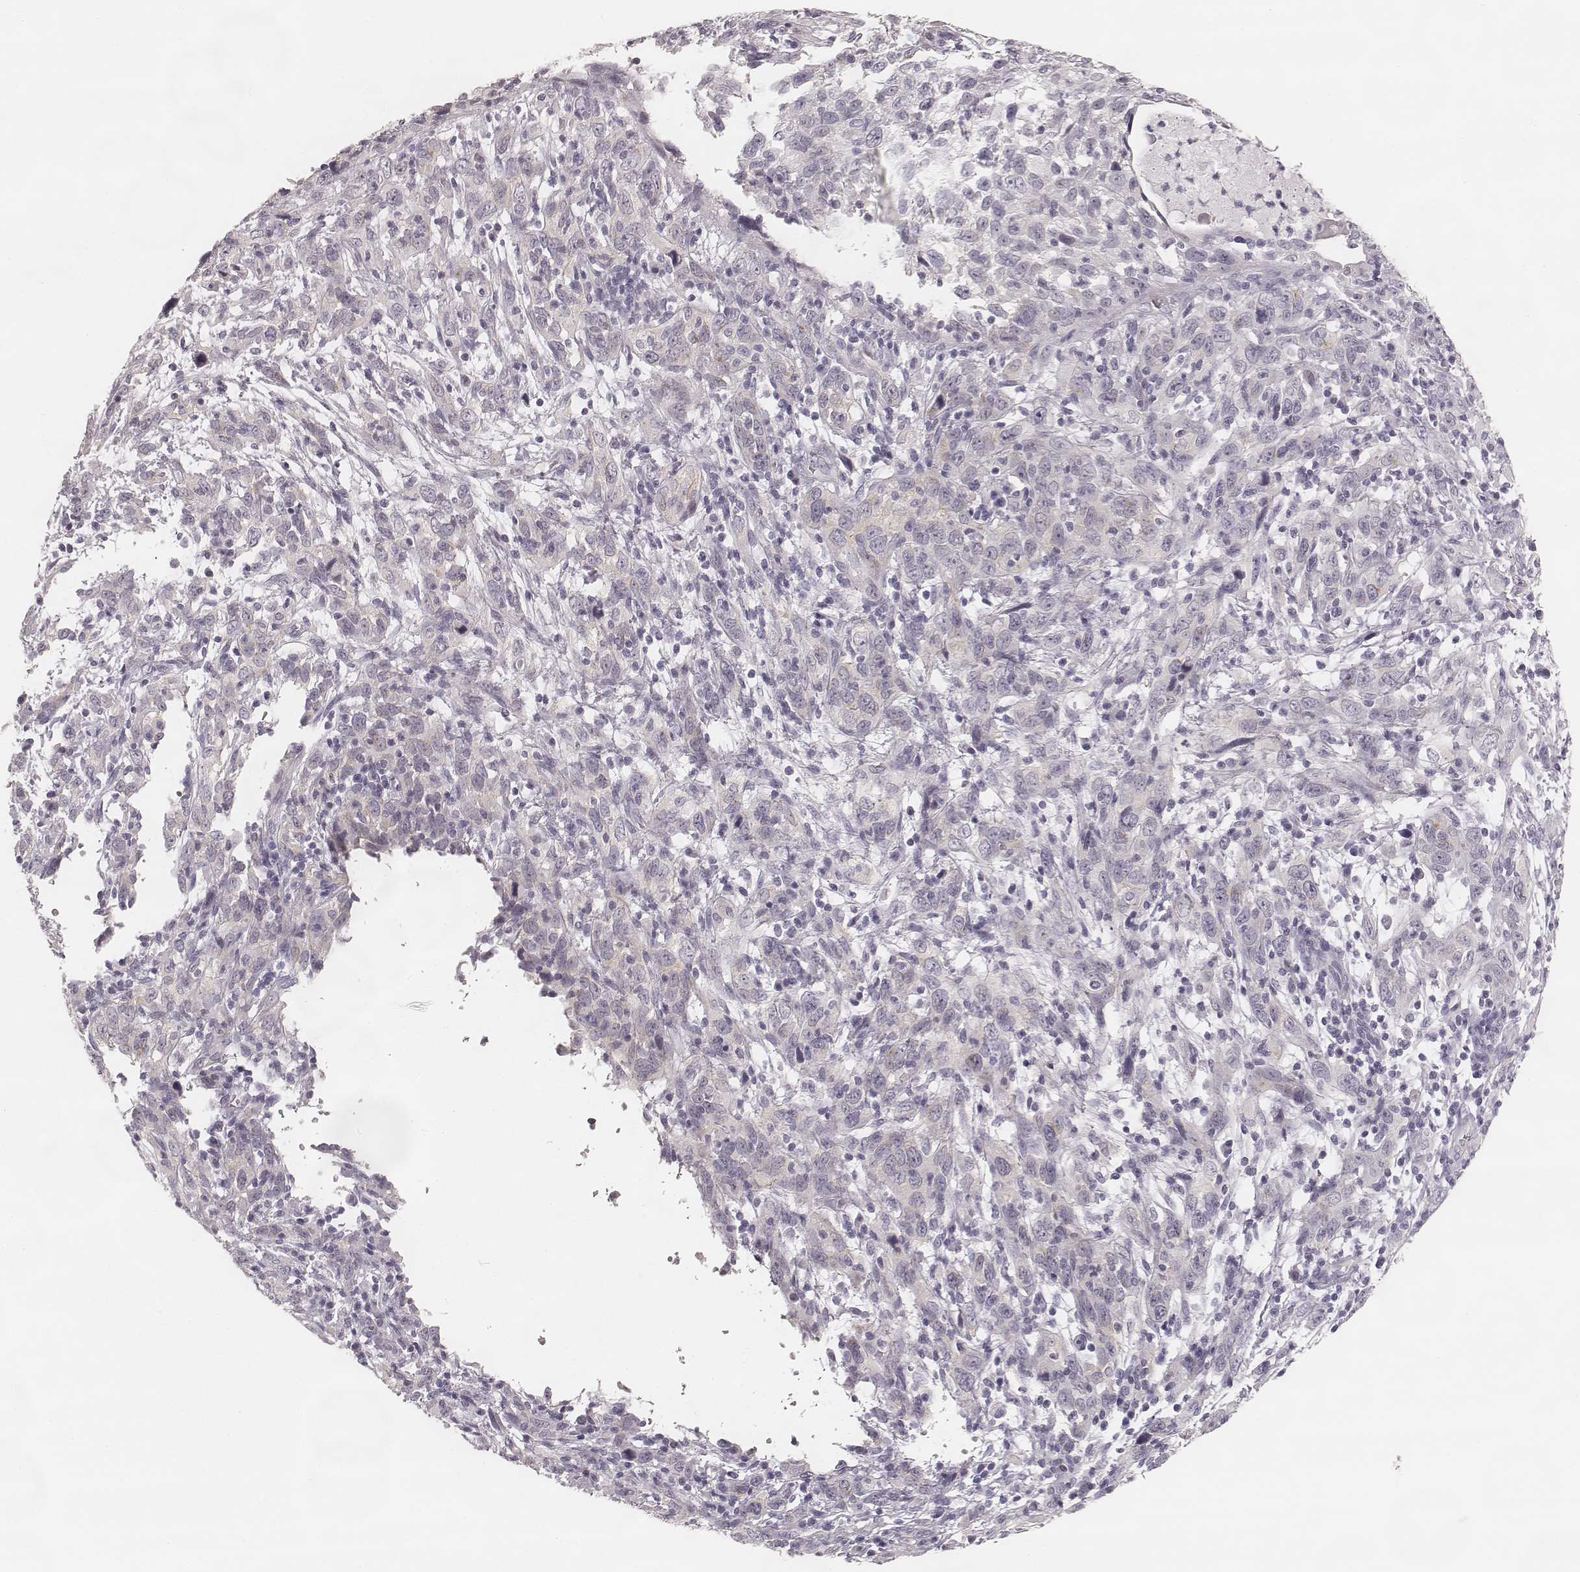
{"staining": {"intensity": "negative", "quantity": "none", "location": "none"}, "tissue": "cervical cancer", "cell_type": "Tumor cells", "image_type": "cancer", "snomed": [{"axis": "morphology", "description": "Adenocarcinoma, NOS"}, {"axis": "topography", "description": "Cervix"}], "caption": "IHC photomicrograph of cervical cancer stained for a protein (brown), which reveals no staining in tumor cells.", "gene": "HNF4G", "patient": {"sex": "female", "age": 40}}